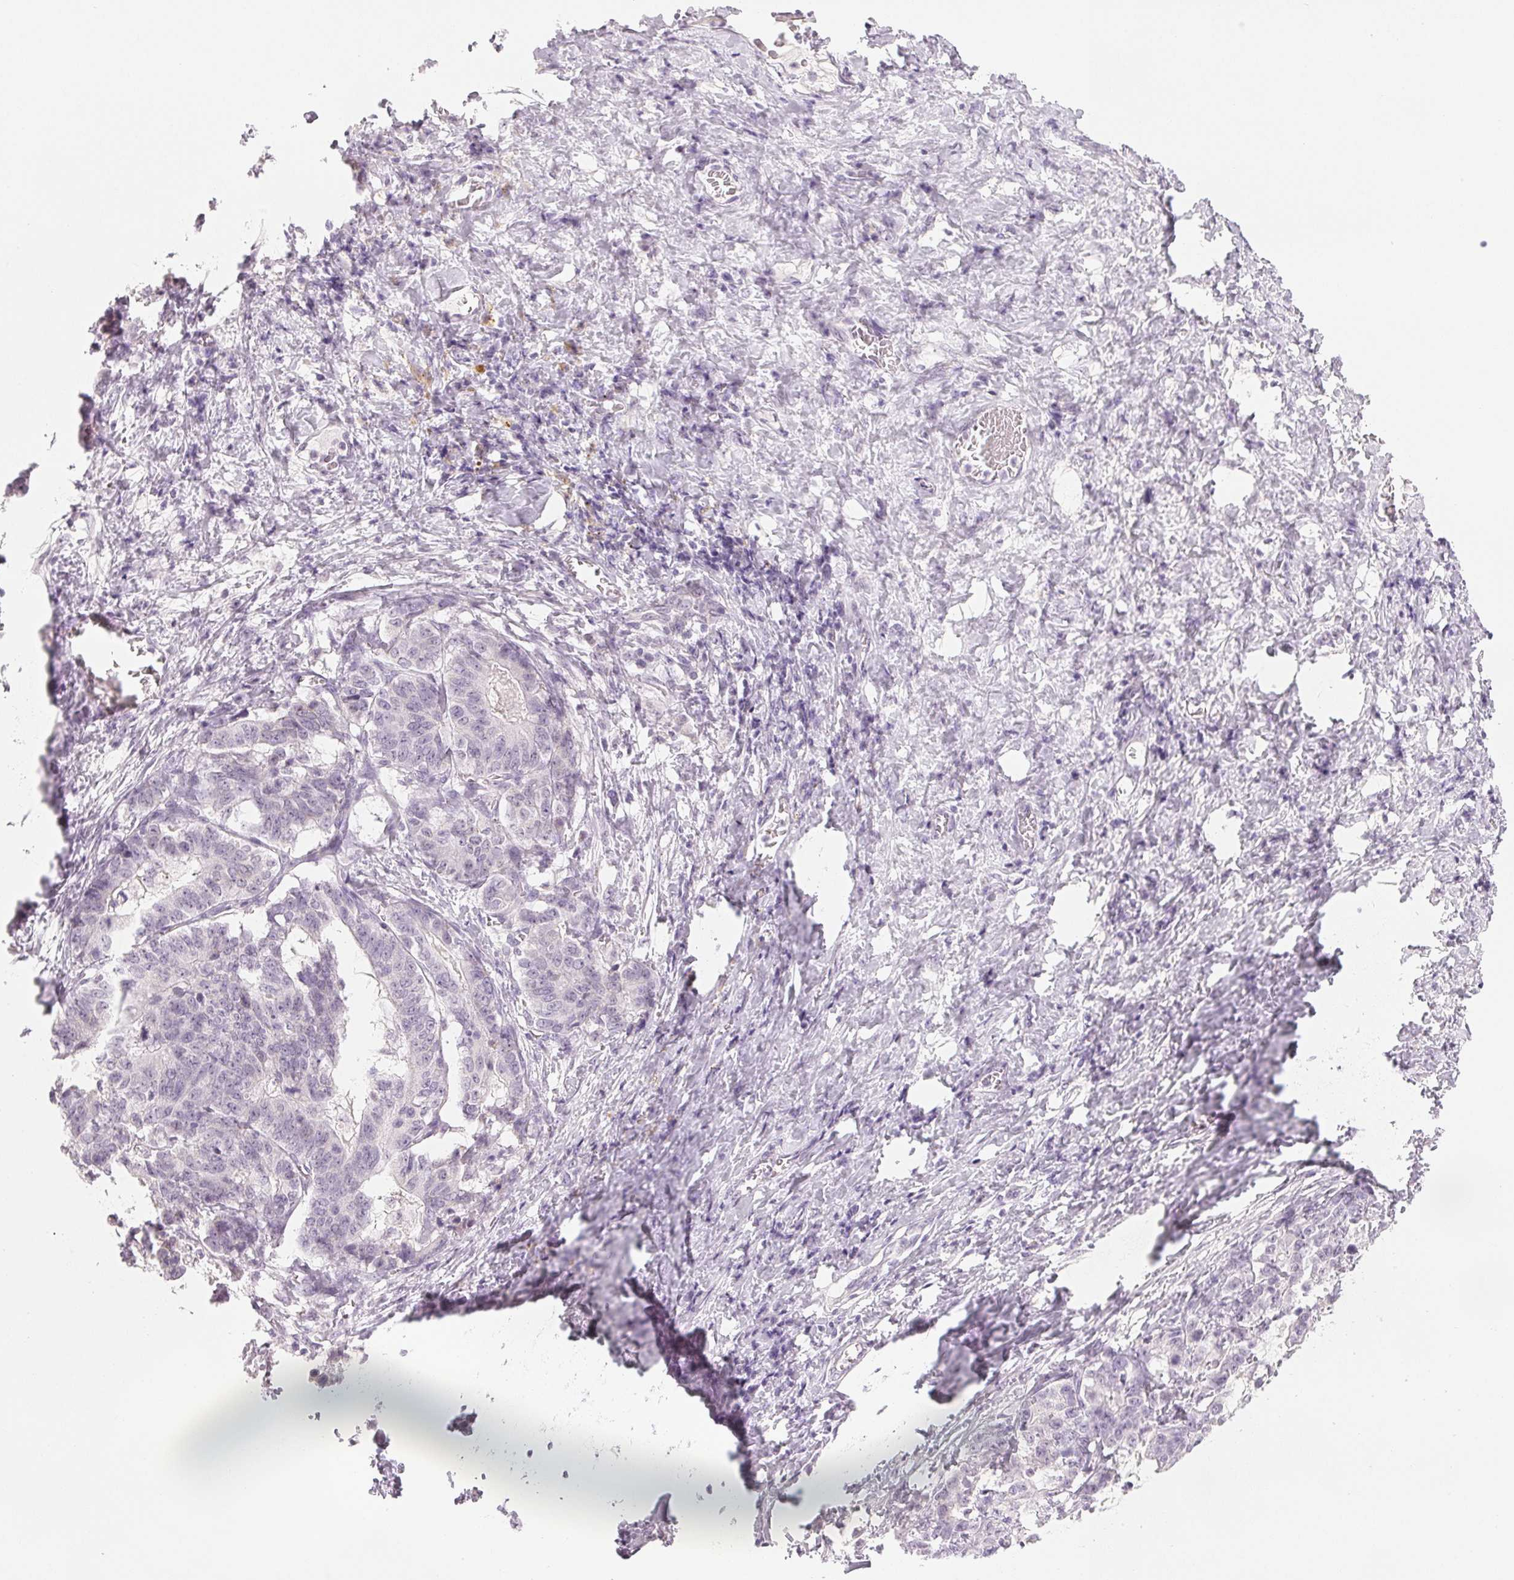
{"staining": {"intensity": "negative", "quantity": "none", "location": "none"}, "tissue": "stomach cancer", "cell_type": "Tumor cells", "image_type": "cancer", "snomed": [{"axis": "morphology", "description": "Normal tissue, NOS"}, {"axis": "morphology", "description": "Adenocarcinoma, NOS"}, {"axis": "topography", "description": "Stomach"}], "caption": "The immunohistochemistry (IHC) micrograph has no significant positivity in tumor cells of stomach cancer tissue. The staining was performed using DAB to visualize the protein expression in brown, while the nuclei were stained in blue with hematoxylin (Magnification: 20x).", "gene": "EHHADH", "patient": {"sex": "female", "age": 64}}